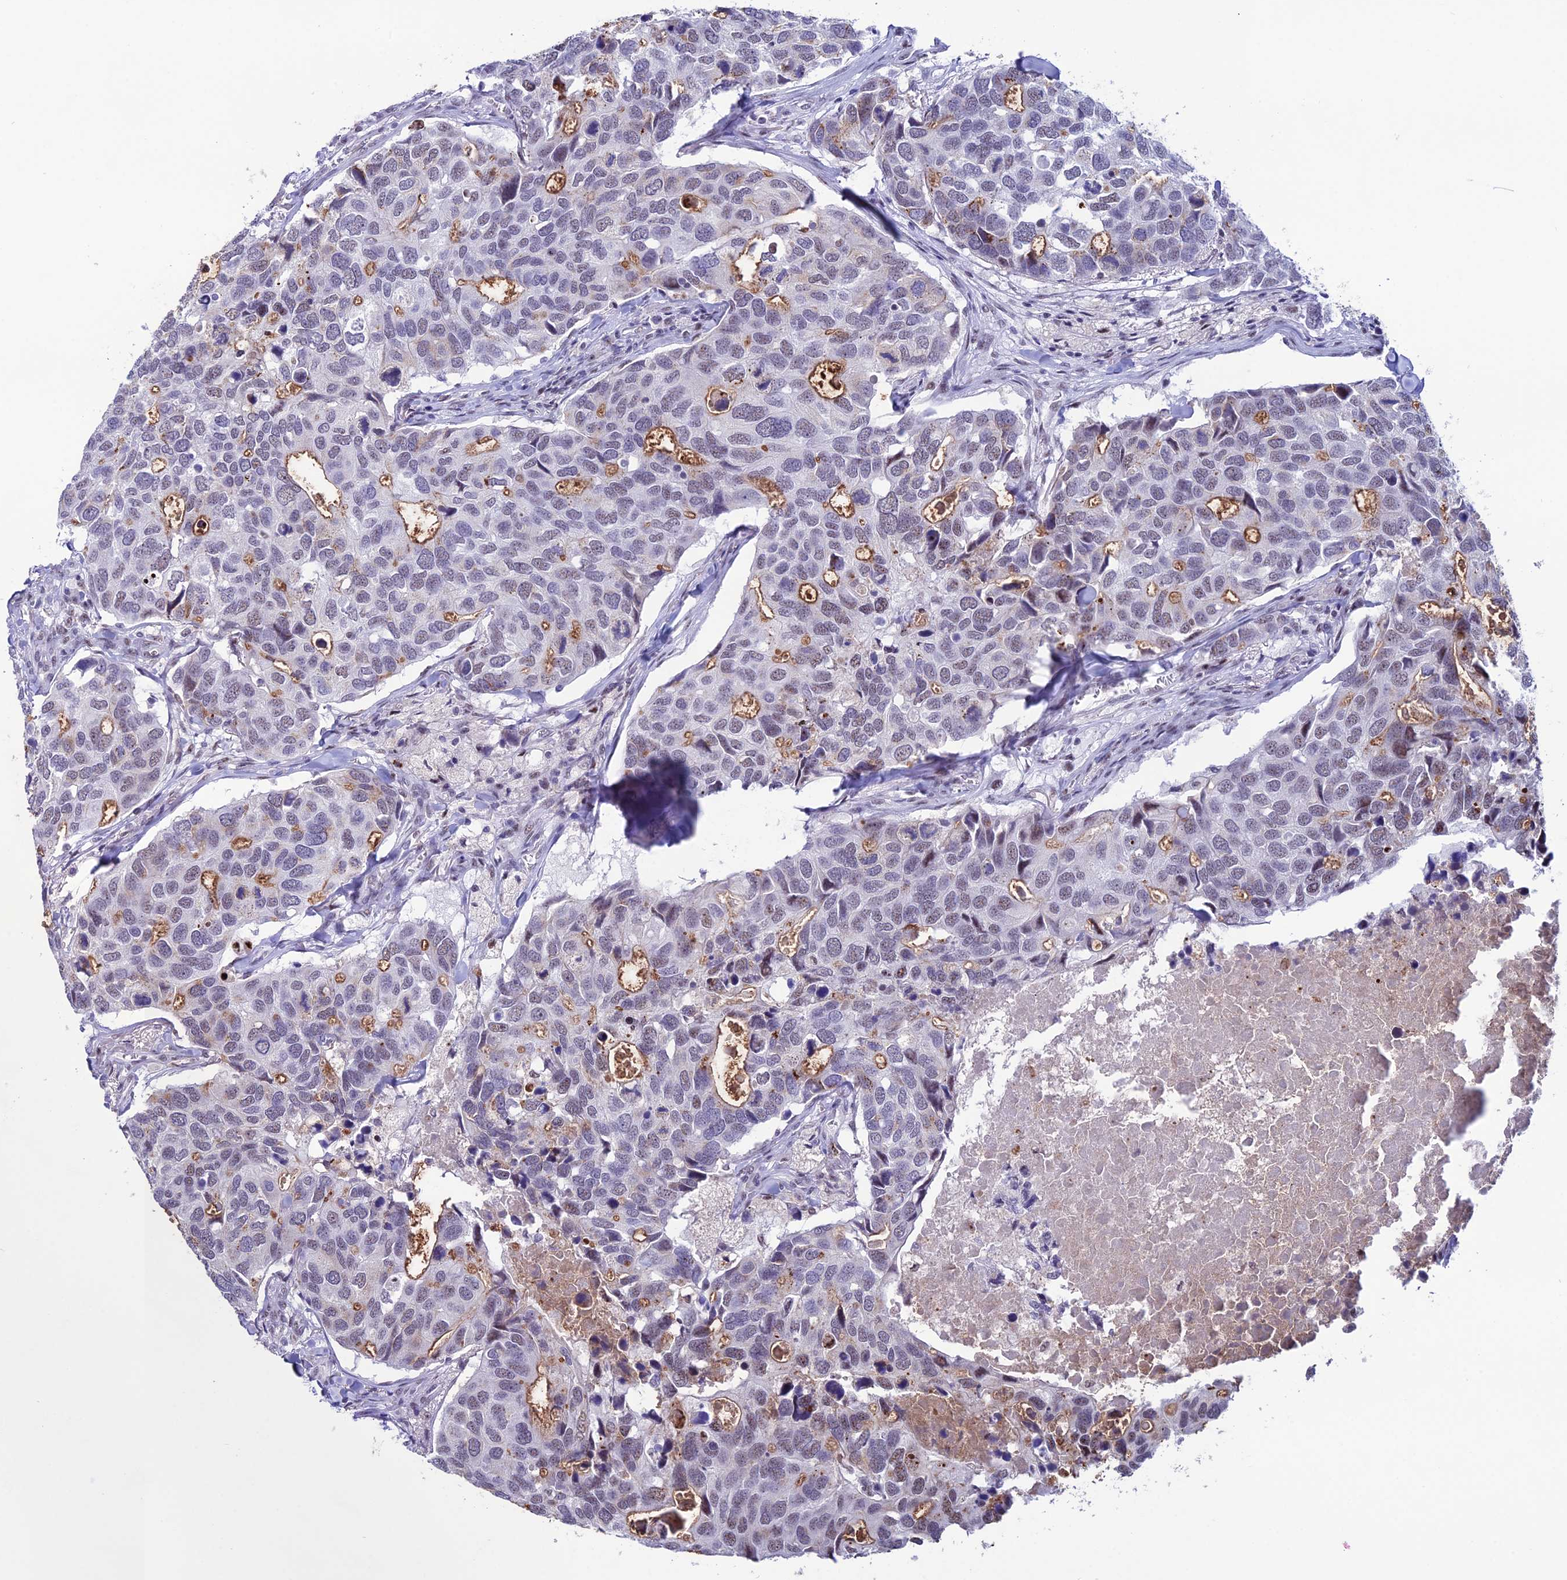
{"staining": {"intensity": "moderate", "quantity": "<25%", "location": "cytoplasmic/membranous,nuclear"}, "tissue": "breast cancer", "cell_type": "Tumor cells", "image_type": "cancer", "snomed": [{"axis": "morphology", "description": "Duct carcinoma"}, {"axis": "topography", "description": "Breast"}], "caption": "Moderate cytoplasmic/membranous and nuclear protein positivity is appreciated in approximately <25% of tumor cells in breast cancer (intraductal carcinoma). Nuclei are stained in blue.", "gene": "MFSD2B", "patient": {"sex": "female", "age": 83}}